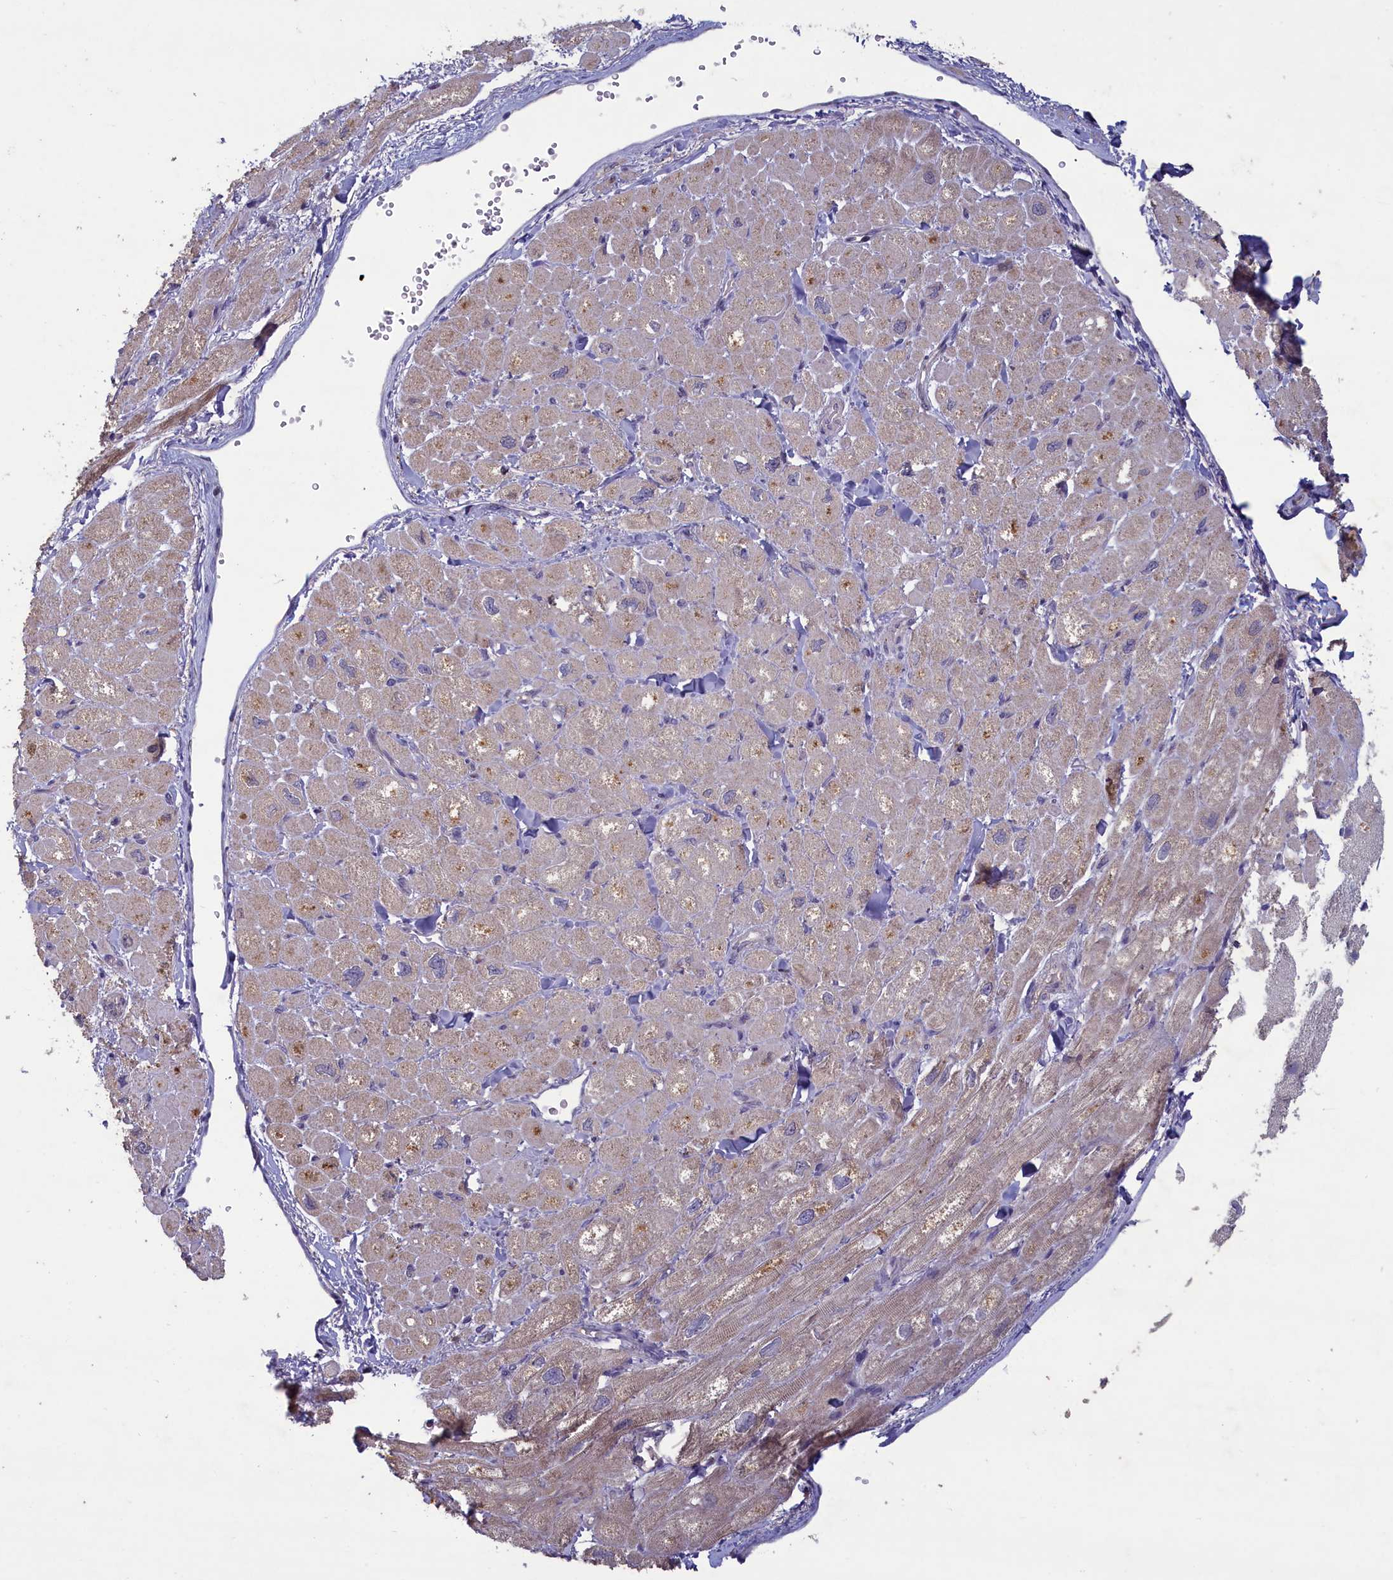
{"staining": {"intensity": "moderate", "quantity": "<25%", "location": "cytoplasmic/membranous"}, "tissue": "heart muscle", "cell_type": "Cardiomyocytes", "image_type": "normal", "snomed": [{"axis": "morphology", "description": "Normal tissue, NOS"}, {"axis": "topography", "description": "Heart"}], "caption": "IHC of benign human heart muscle displays low levels of moderate cytoplasmic/membranous positivity in about <25% of cardiomyocytes. (brown staining indicates protein expression, while blue staining denotes nuclei).", "gene": "ATF7IP2", "patient": {"sex": "male", "age": 65}}